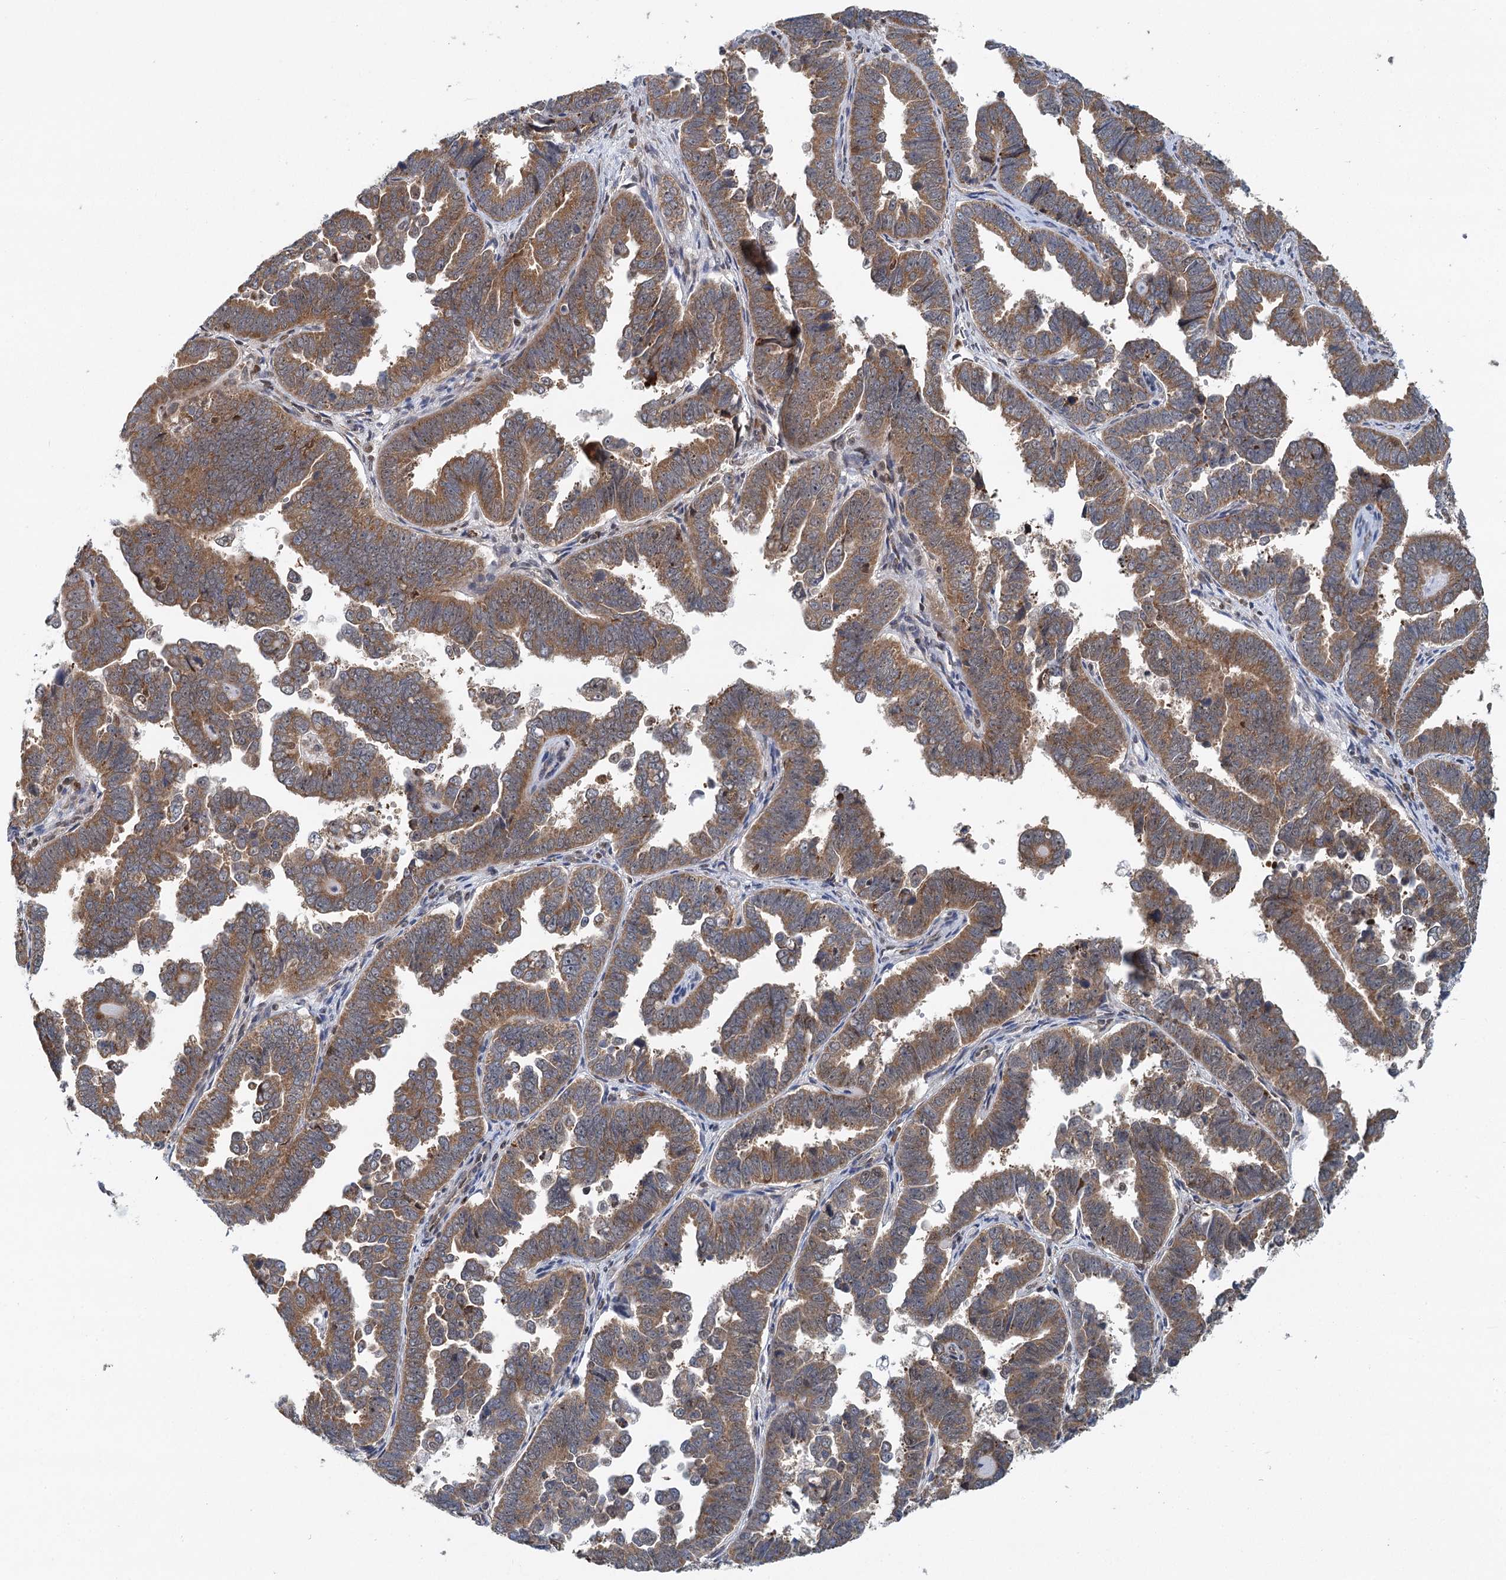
{"staining": {"intensity": "moderate", "quantity": ">75%", "location": "cytoplasmic/membranous"}, "tissue": "endometrial cancer", "cell_type": "Tumor cells", "image_type": "cancer", "snomed": [{"axis": "morphology", "description": "Adenocarcinoma, NOS"}, {"axis": "topography", "description": "Endometrium"}], "caption": "This micrograph reveals endometrial cancer stained with immunohistochemistry (IHC) to label a protein in brown. The cytoplasmic/membranous of tumor cells show moderate positivity for the protein. Nuclei are counter-stained blue.", "gene": "GPATCH11", "patient": {"sex": "female", "age": 75}}